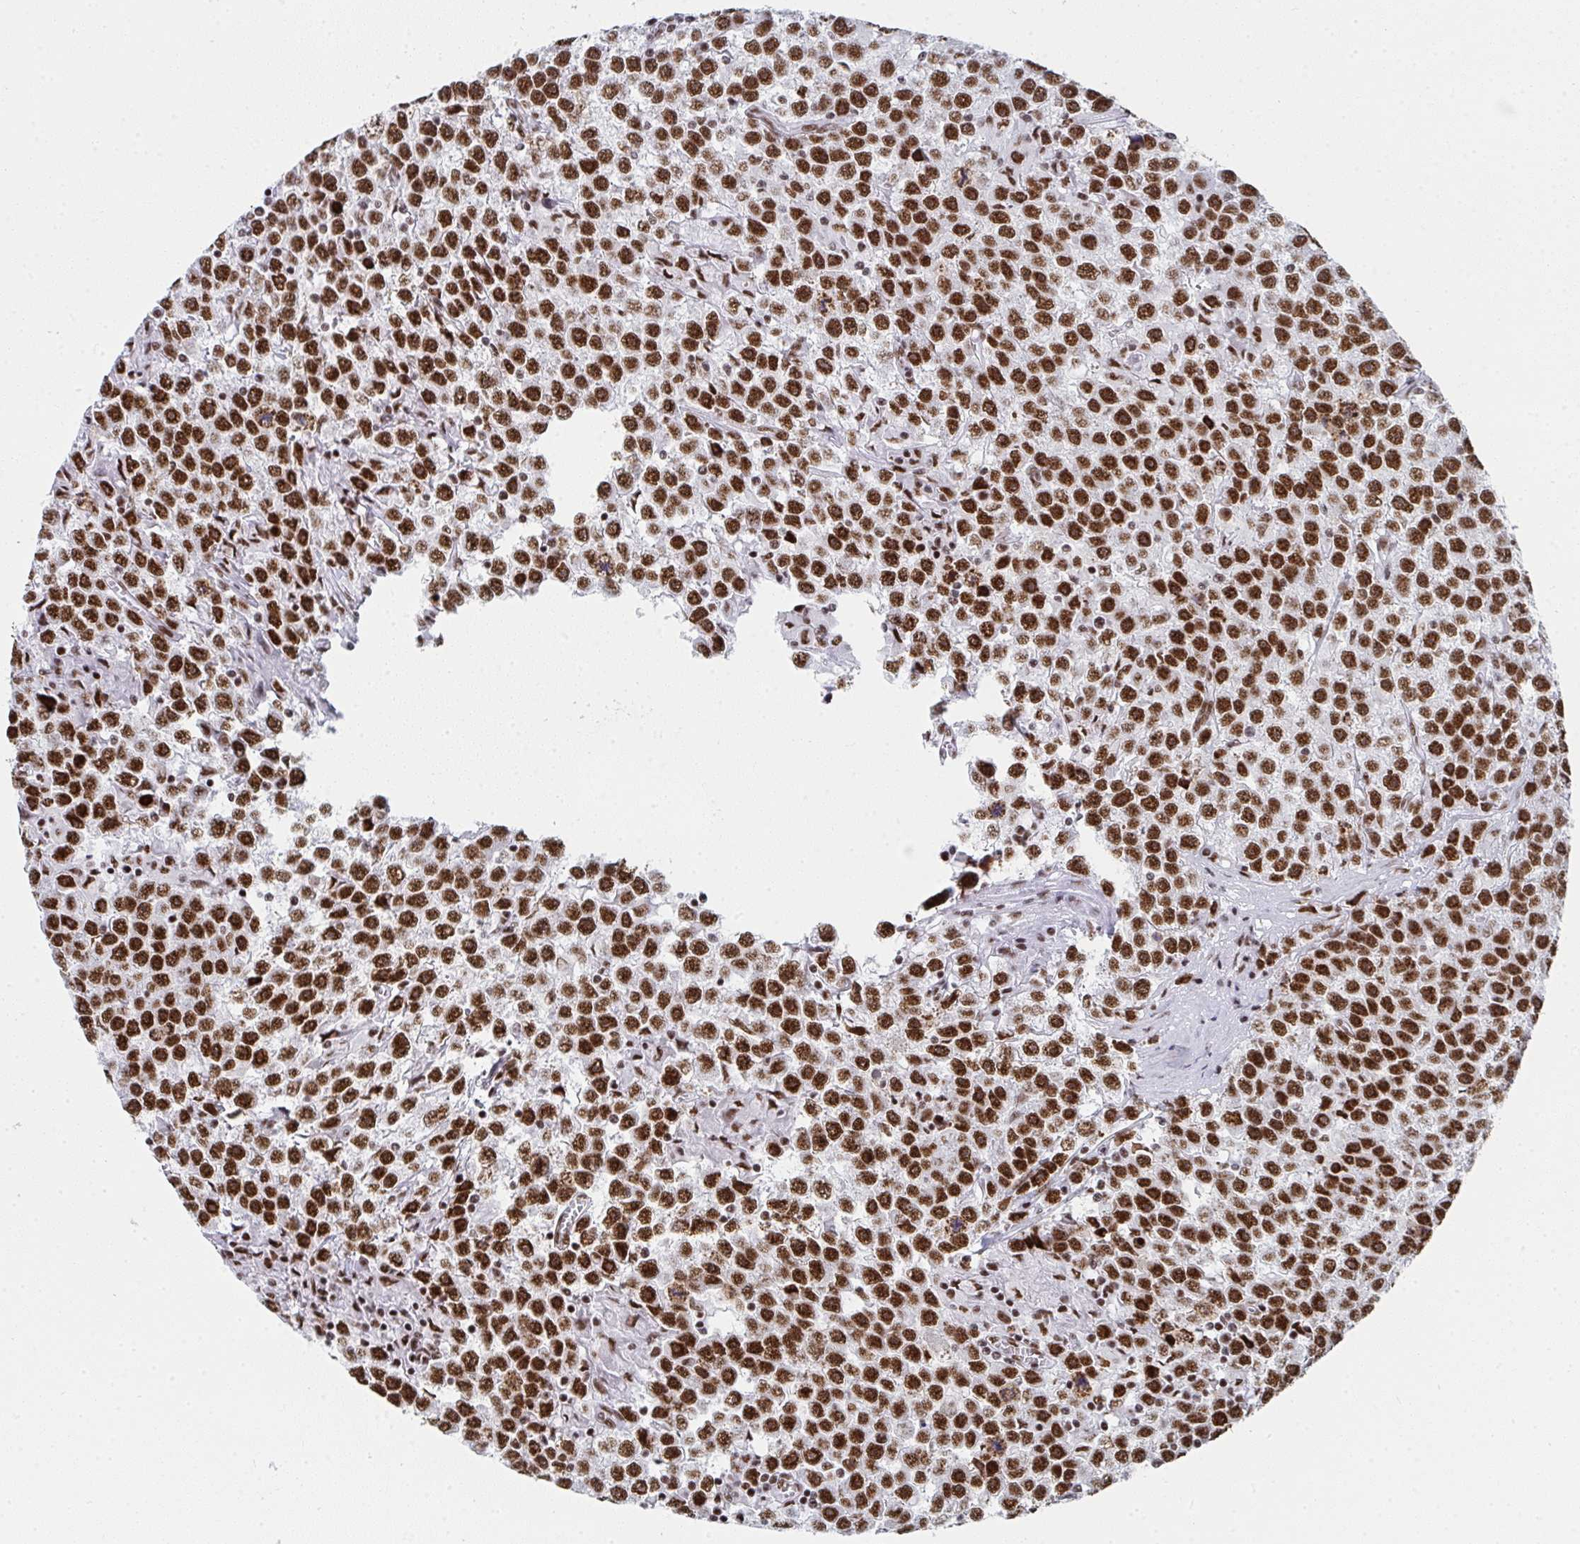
{"staining": {"intensity": "strong", "quantity": ">75%", "location": "nuclear"}, "tissue": "testis cancer", "cell_type": "Tumor cells", "image_type": "cancer", "snomed": [{"axis": "morphology", "description": "Seminoma, NOS"}, {"axis": "topography", "description": "Testis"}], "caption": "Human seminoma (testis) stained for a protein (brown) reveals strong nuclear positive expression in approximately >75% of tumor cells.", "gene": "SNRNP70", "patient": {"sex": "male", "age": 31}}